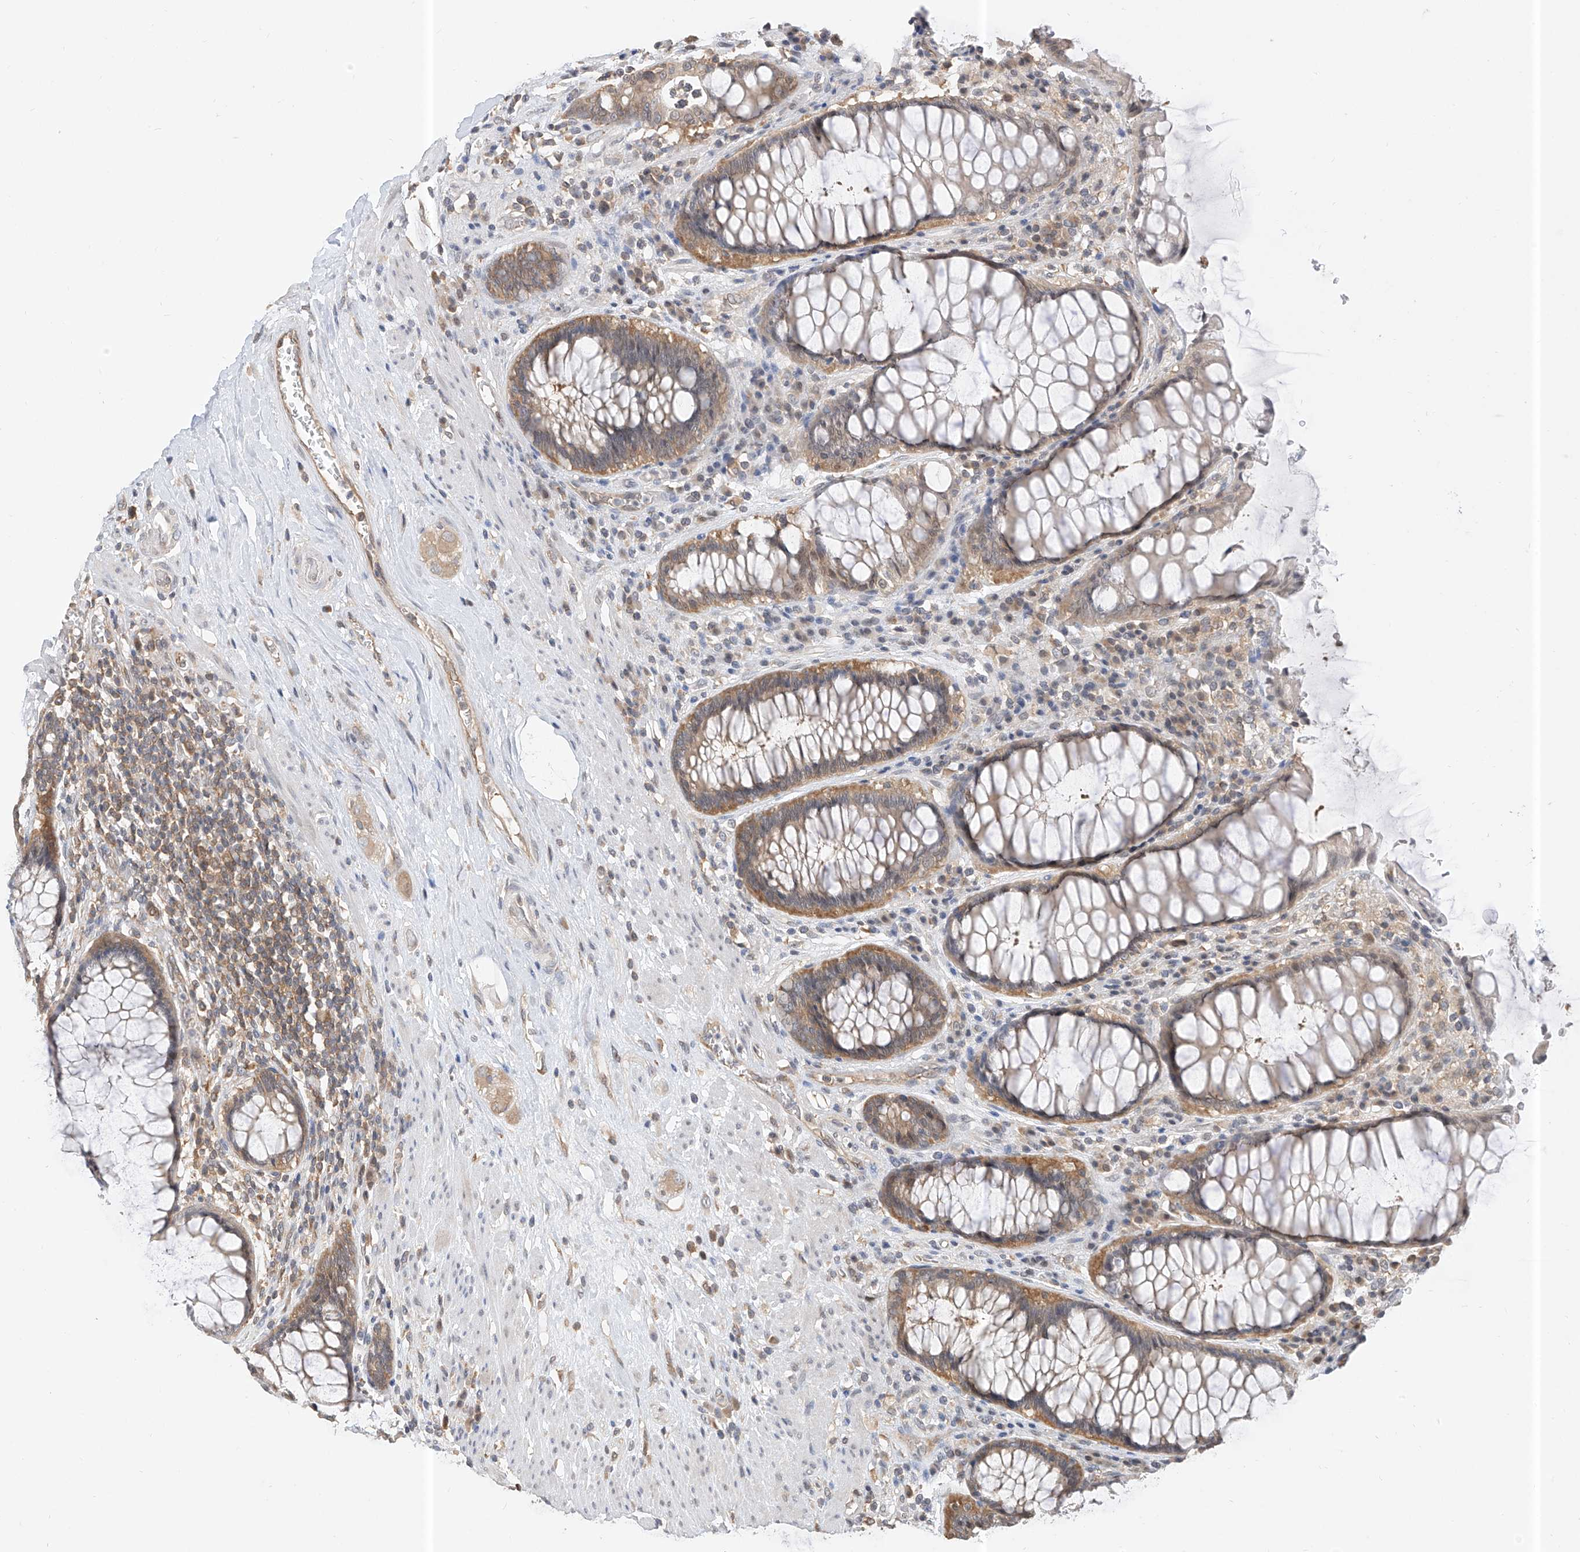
{"staining": {"intensity": "moderate", "quantity": ">75%", "location": "cytoplasmic/membranous"}, "tissue": "rectum", "cell_type": "Glandular cells", "image_type": "normal", "snomed": [{"axis": "morphology", "description": "Normal tissue, NOS"}, {"axis": "topography", "description": "Rectum"}], "caption": "About >75% of glandular cells in benign human rectum demonstrate moderate cytoplasmic/membranous protein expression as visualized by brown immunohistochemical staining.", "gene": "PPA2", "patient": {"sex": "male", "age": 64}}